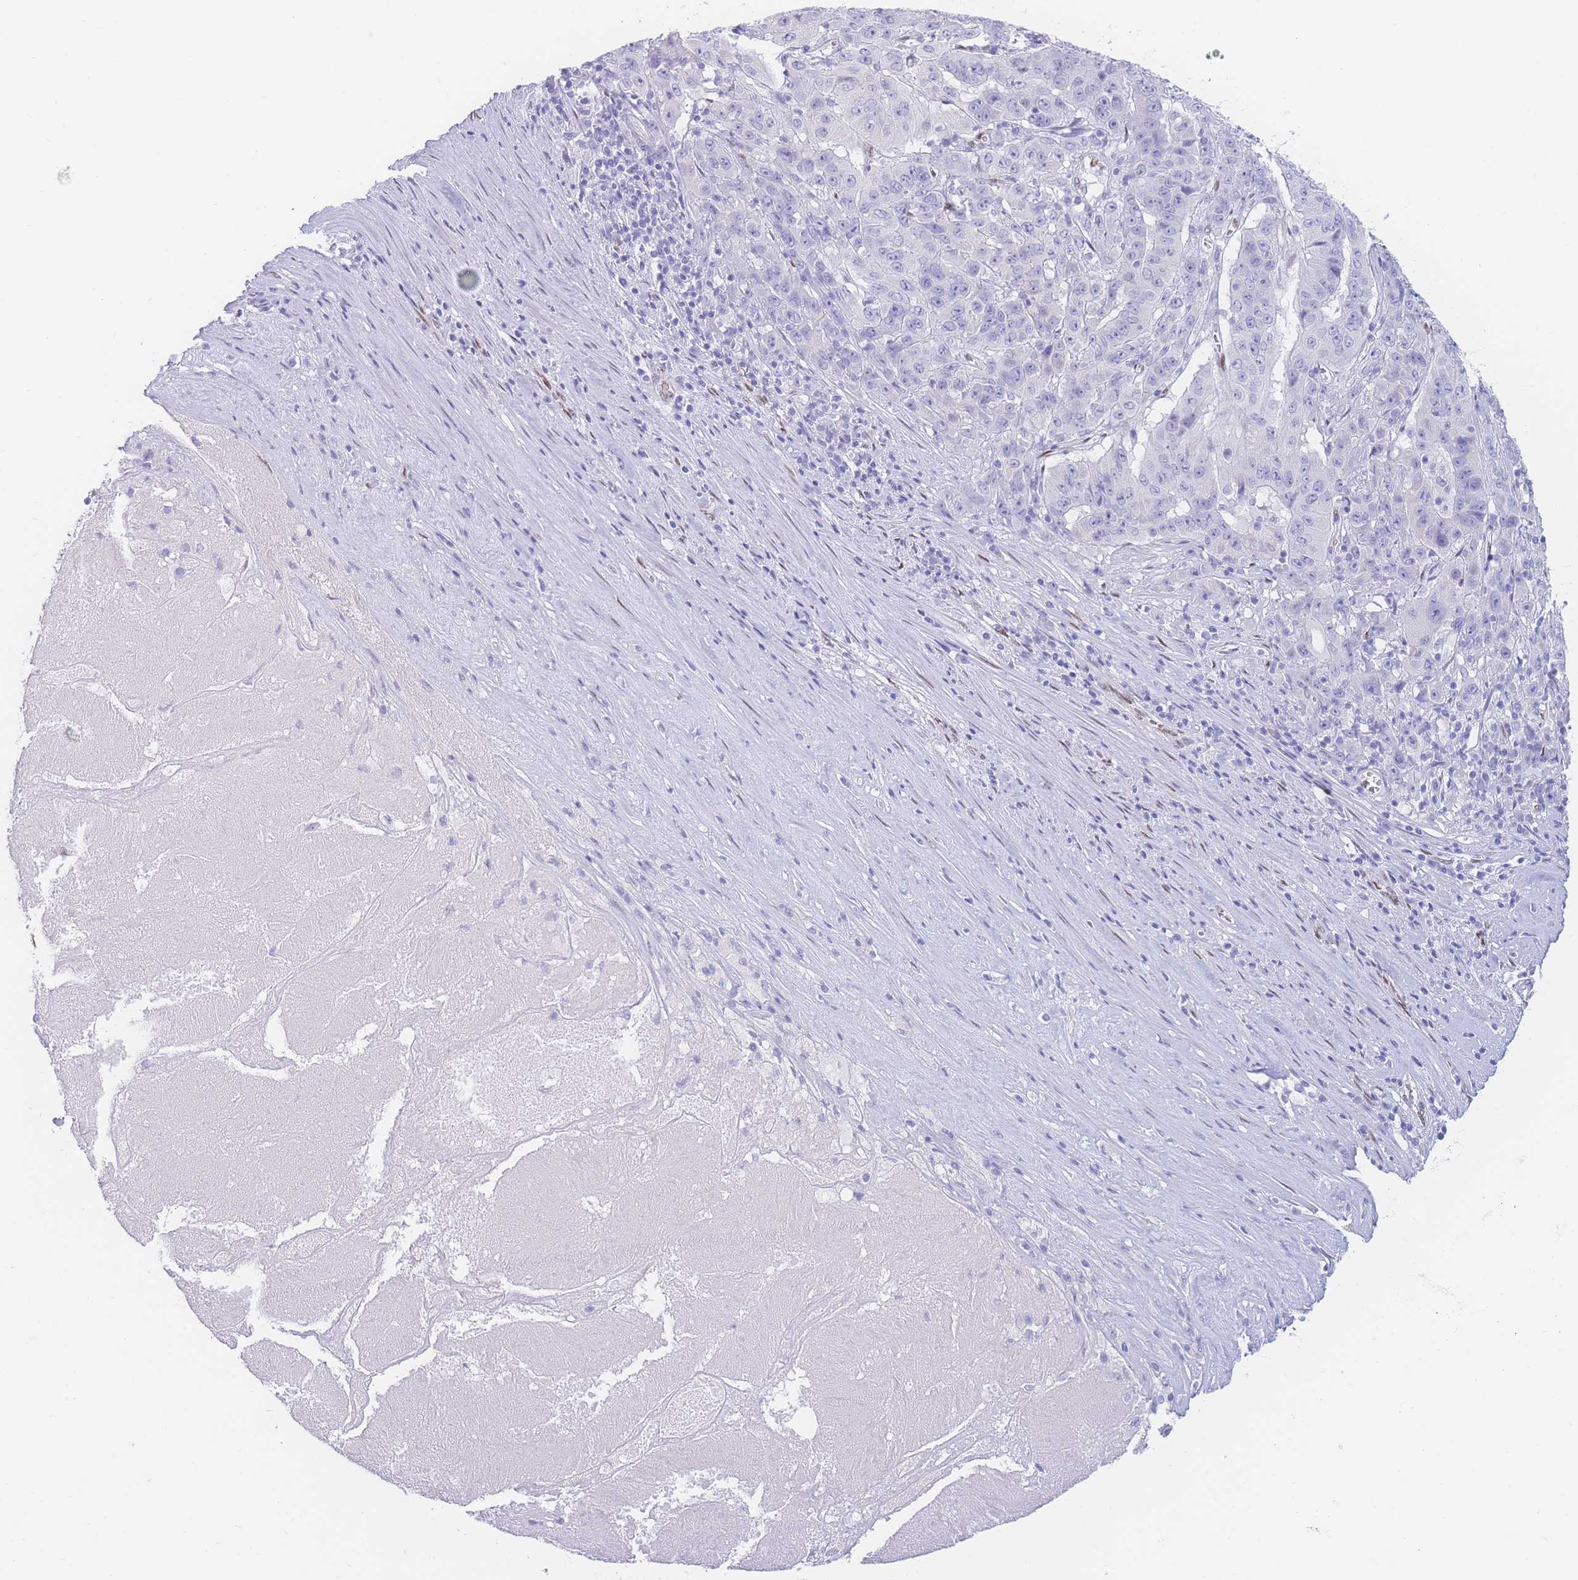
{"staining": {"intensity": "negative", "quantity": "none", "location": "none"}, "tissue": "pancreatic cancer", "cell_type": "Tumor cells", "image_type": "cancer", "snomed": [{"axis": "morphology", "description": "Adenocarcinoma, NOS"}, {"axis": "topography", "description": "Pancreas"}], "caption": "IHC of pancreatic cancer exhibits no staining in tumor cells.", "gene": "PSMB5", "patient": {"sex": "male", "age": 63}}